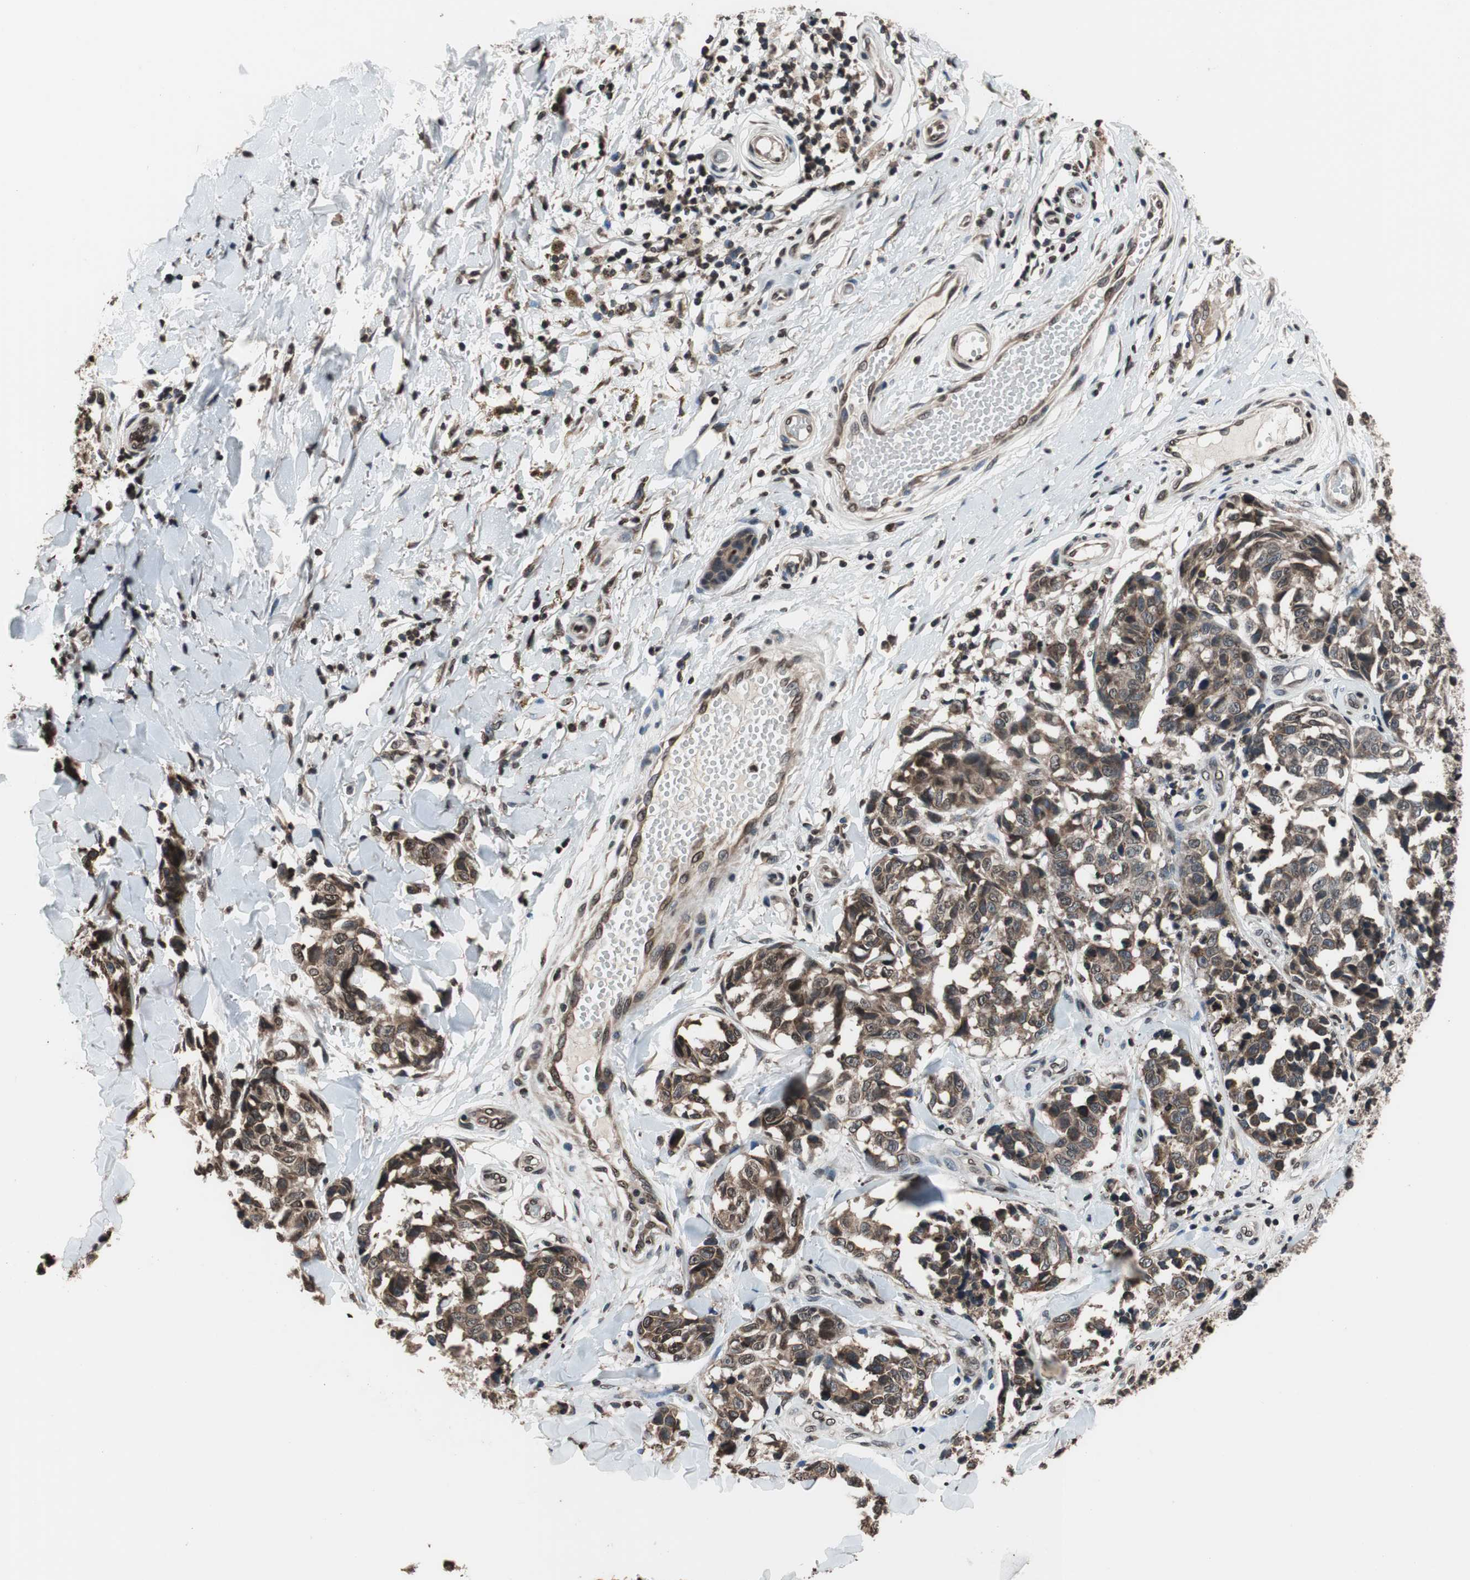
{"staining": {"intensity": "weak", "quantity": ">75%", "location": "cytoplasmic/membranous"}, "tissue": "melanoma", "cell_type": "Tumor cells", "image_type": "cancer", "snomed": [{"axis": "morphology", "description": "Malignant melanoma, NOS"}, {"axis": "topography", "description": "Skin"}], "caption": "IHC of human malignant melanoma demonstrates low levels of weak cytoplasmic/membranous expression in about >75% of tumor cells.", "gene": "RFC1", "patient": {"sex": "female", "age": 64}}